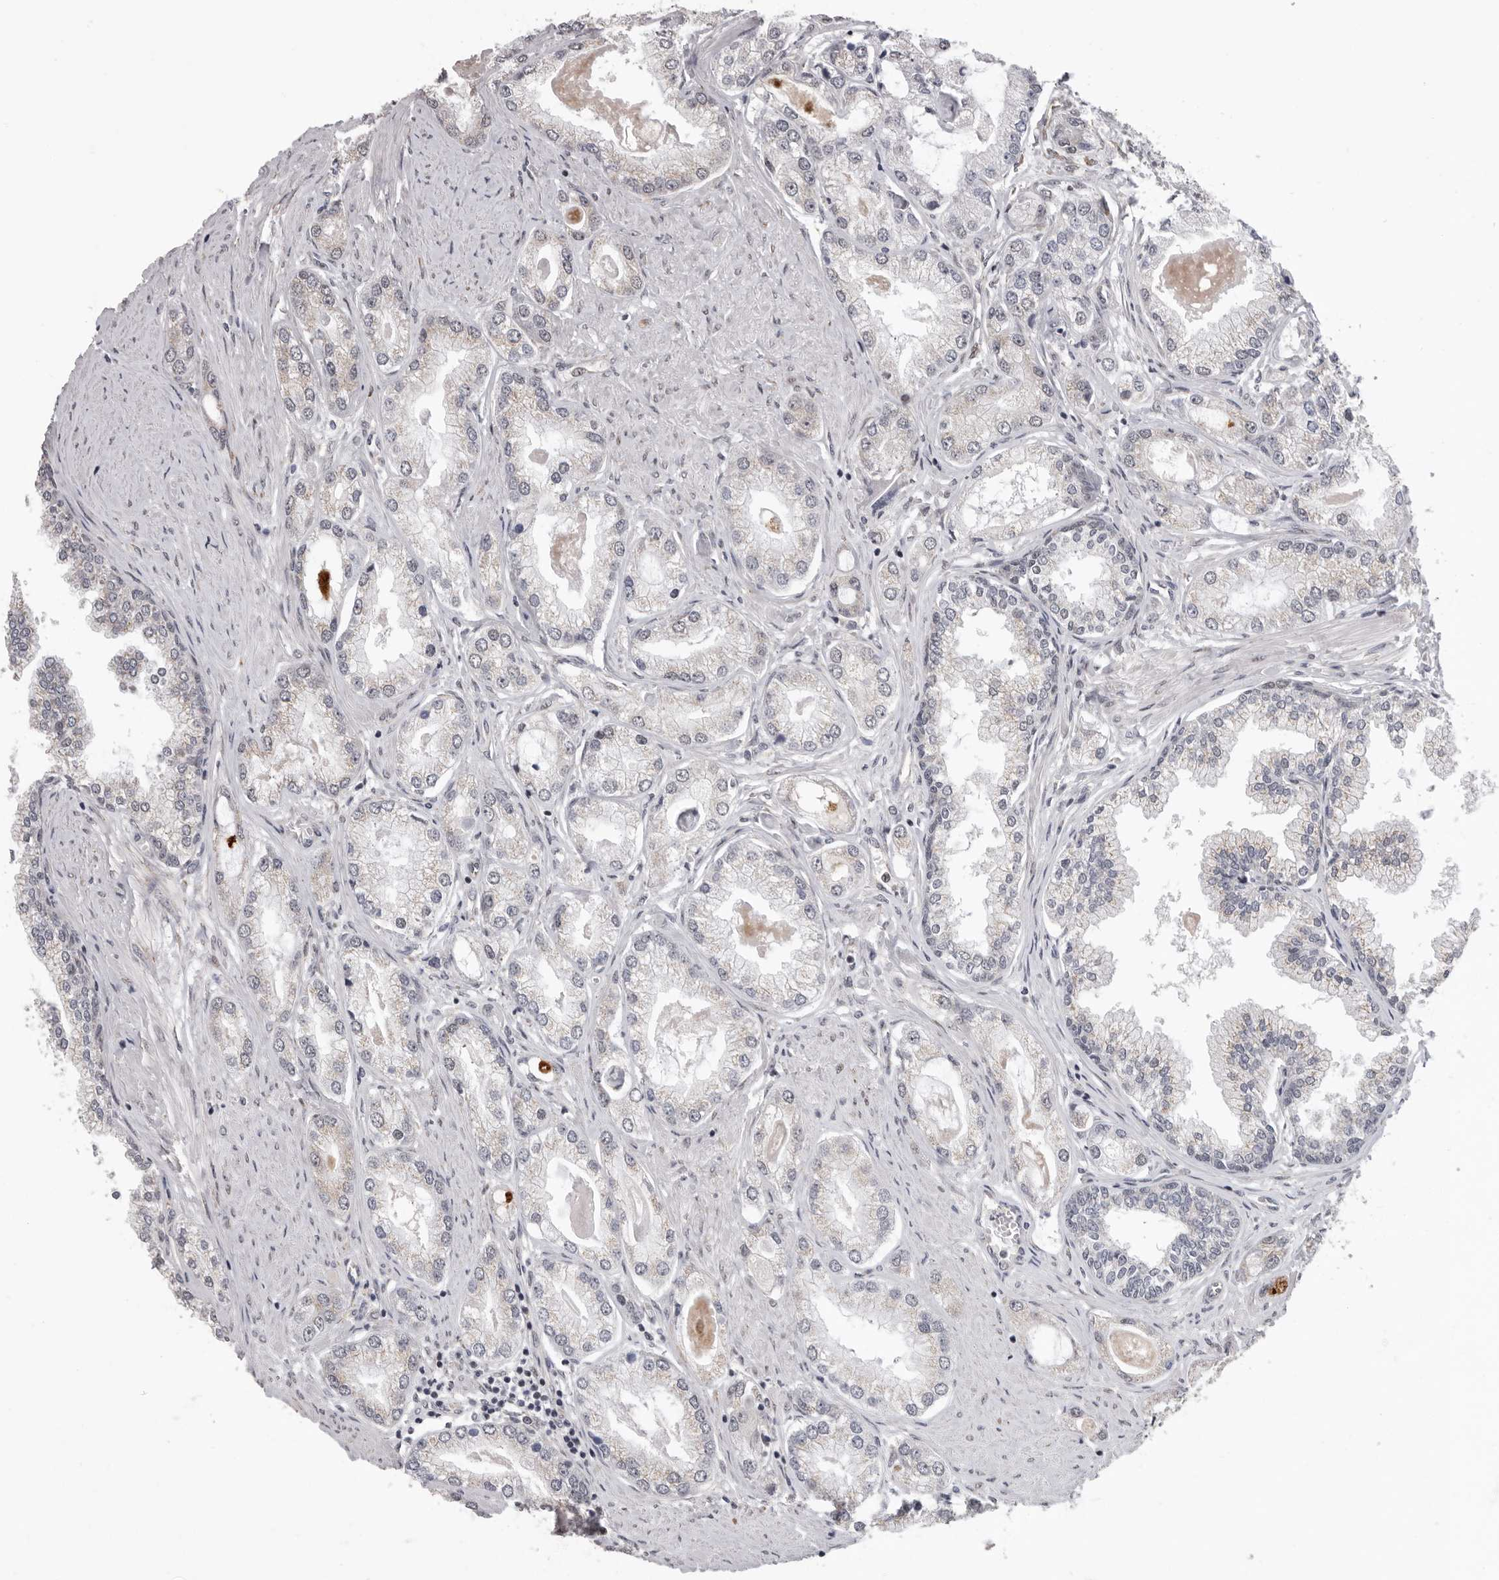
{"staining": {"intensity": "negative", "quantity": "none", "location": "none"}, "tissue": "prostate cancer", "cell_type": "Tumor cells", "image_type": "cancer", "snomed": [{"axis": "morphology", "description": "Adenocarcinoma, Low grade"}, {"axis": "topography", "description": "Prostate"}], "caption": "DAB immunohistochemical staining of human prostate adenocarcinoma (low-grade) displays no significant staining in tumor cells.", "gene": "RALGPS2", "patient": {"sex": "male", "age": 62}}